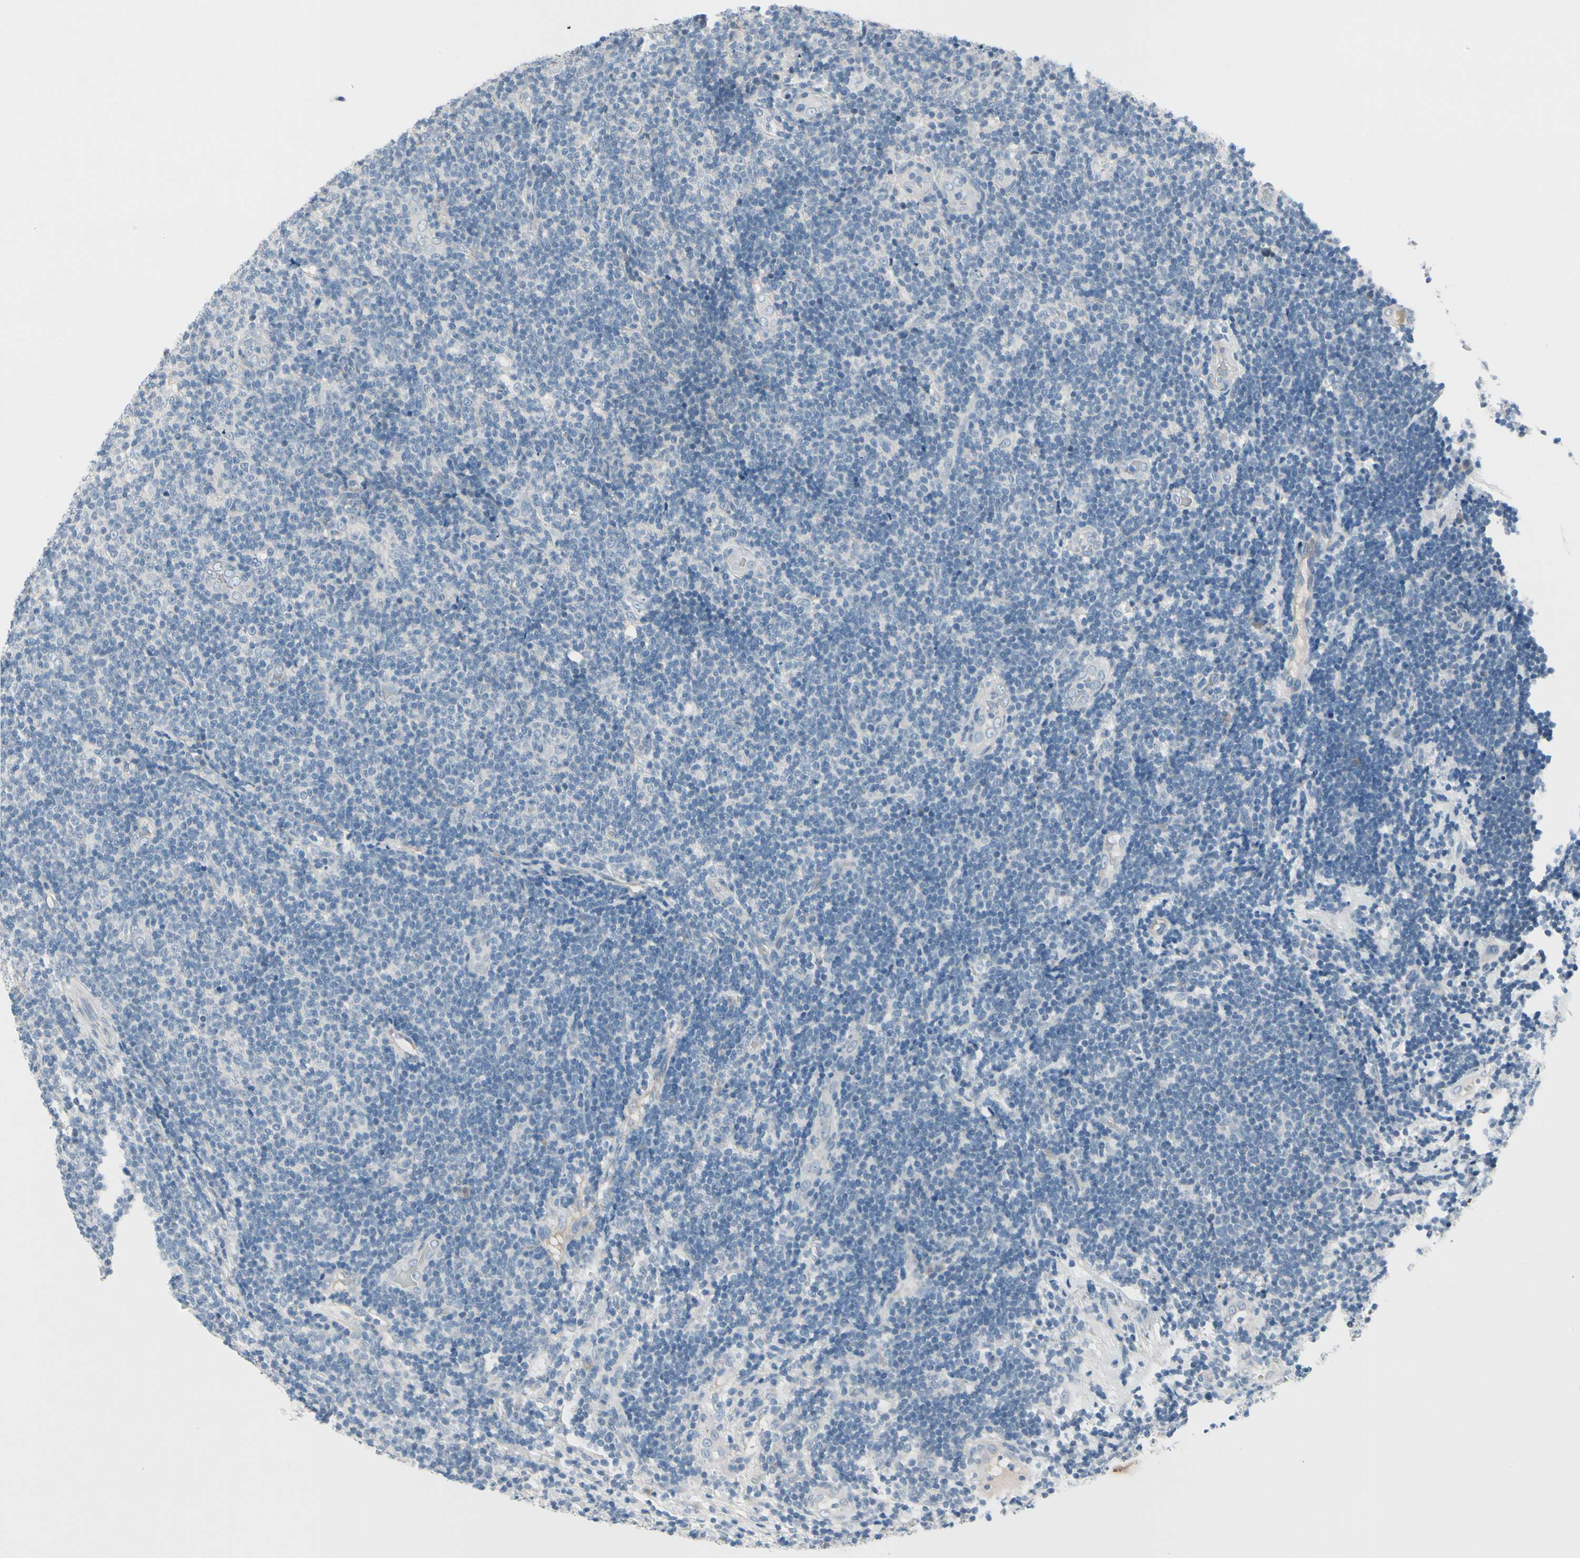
{"staining": {"intensity": "negative", "quantity": "none", "location": "none"}, "tissue": "lymphoma", "cell_type": "Tumor cells", "image_type": "cancer", "snomed": [{"axis": "morphology", "description": "Malignant lymphoma, non-Hodgkin's type, Low grade"}, {"axis": "topography", "description": "Lymph node"}], "caption": "Lymphoma was stained to show a protein in brown. There is no significant staining in tumor cells. (DAB immunohistochemistry, high magnification).", "gene": "PGR", "patient": {"sex": "male", "age": 83}}